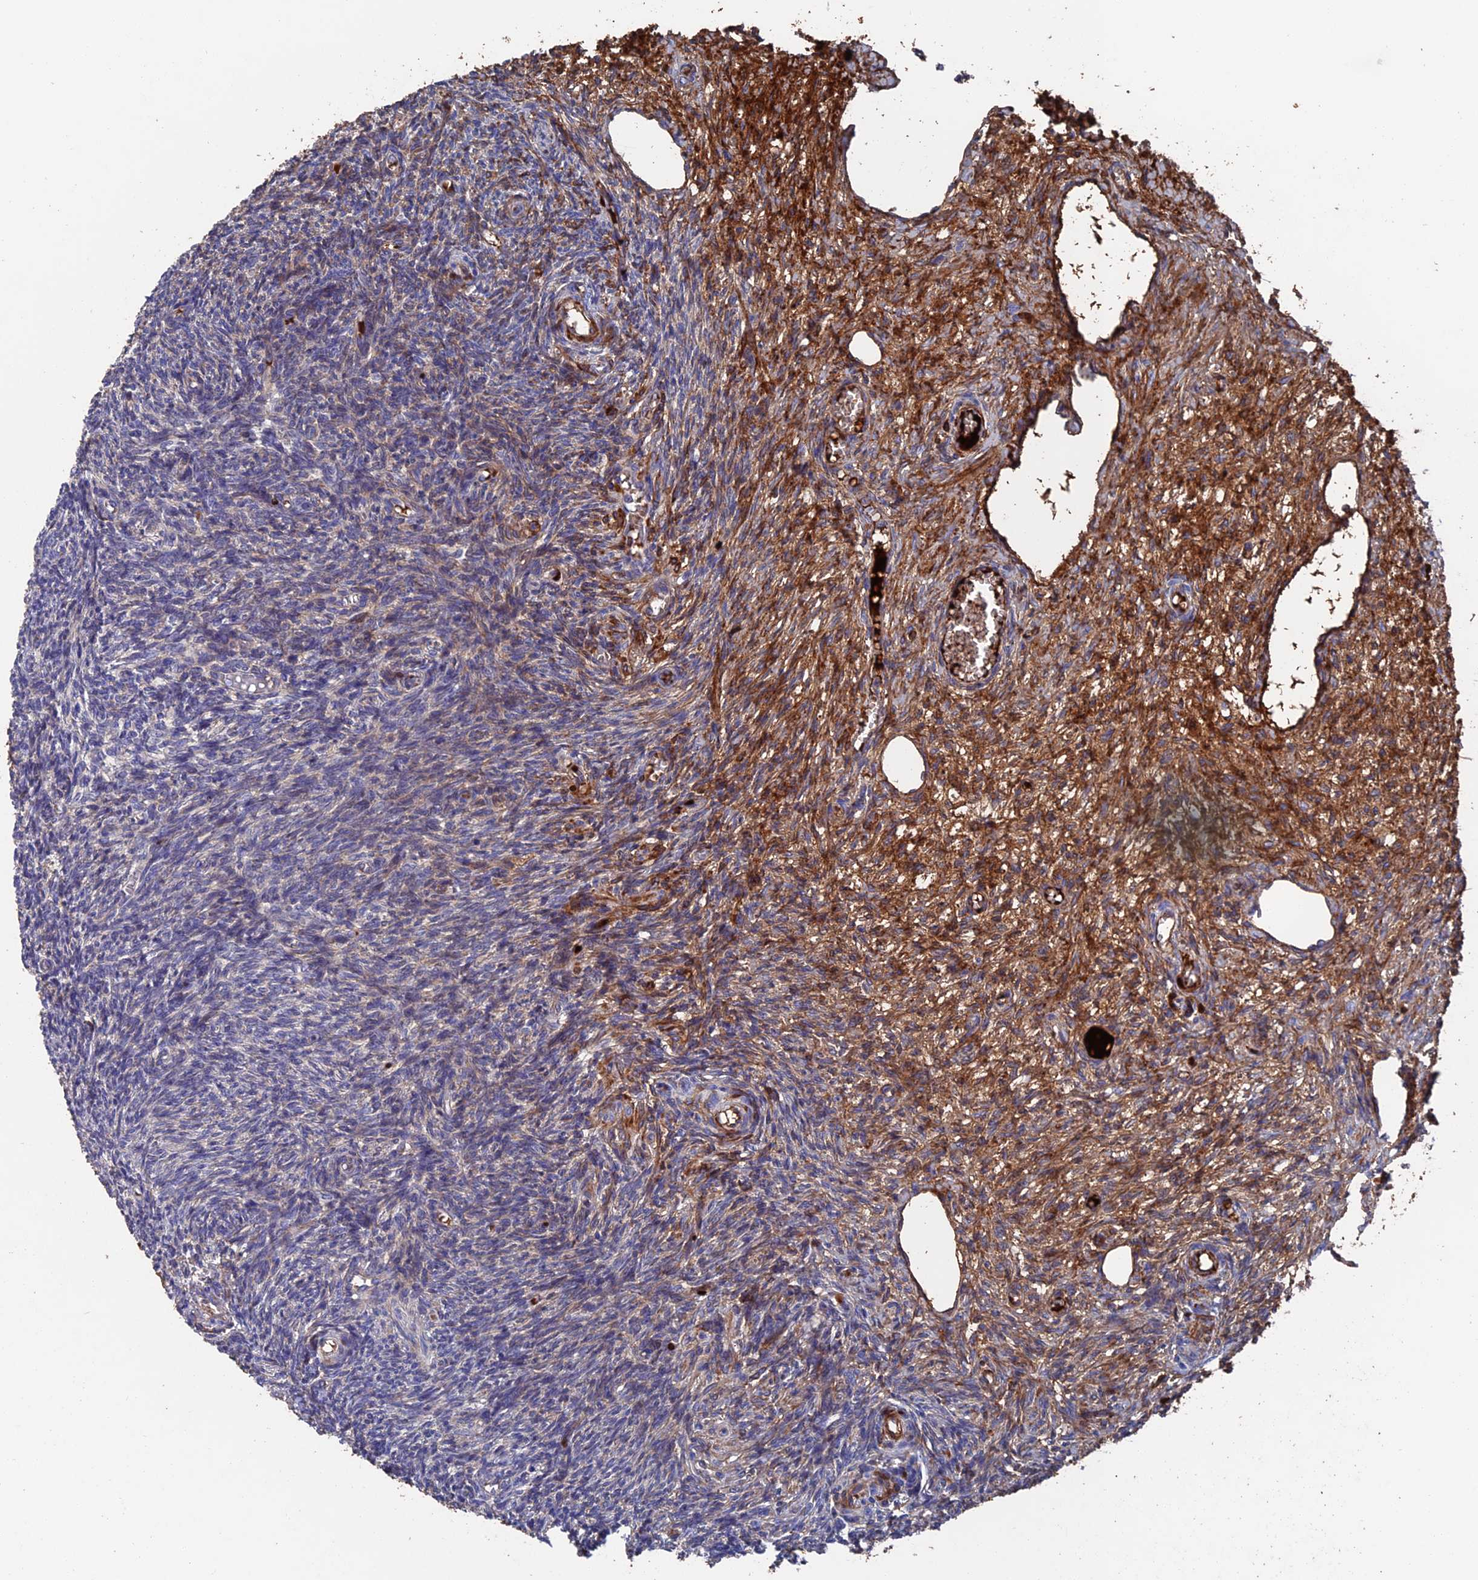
{"staining": {"intensity": "strong", "quantity": "<25%", "location": "cytoplasmic/membranous"}, "tissue": "ovary", "cell_type": "Ovarian stroma cells", "image_type": "normal", "snomed": [{"axis": "morphology", "description": "Normal tissue, NOS"}, {"axis": "topography", "description": "Ovary"}], "caption": "IHC histopathology image of normal ovary: human ovary stained using IHC displays medium levels of strong protein expression localized specifically in the cytoplasmic/membranous of ovarian stroma cells, appearing as a cytoplasmic/membranous brown color.", "gene": "HPF1", "patient": {"sex": "female", "age": 27}}